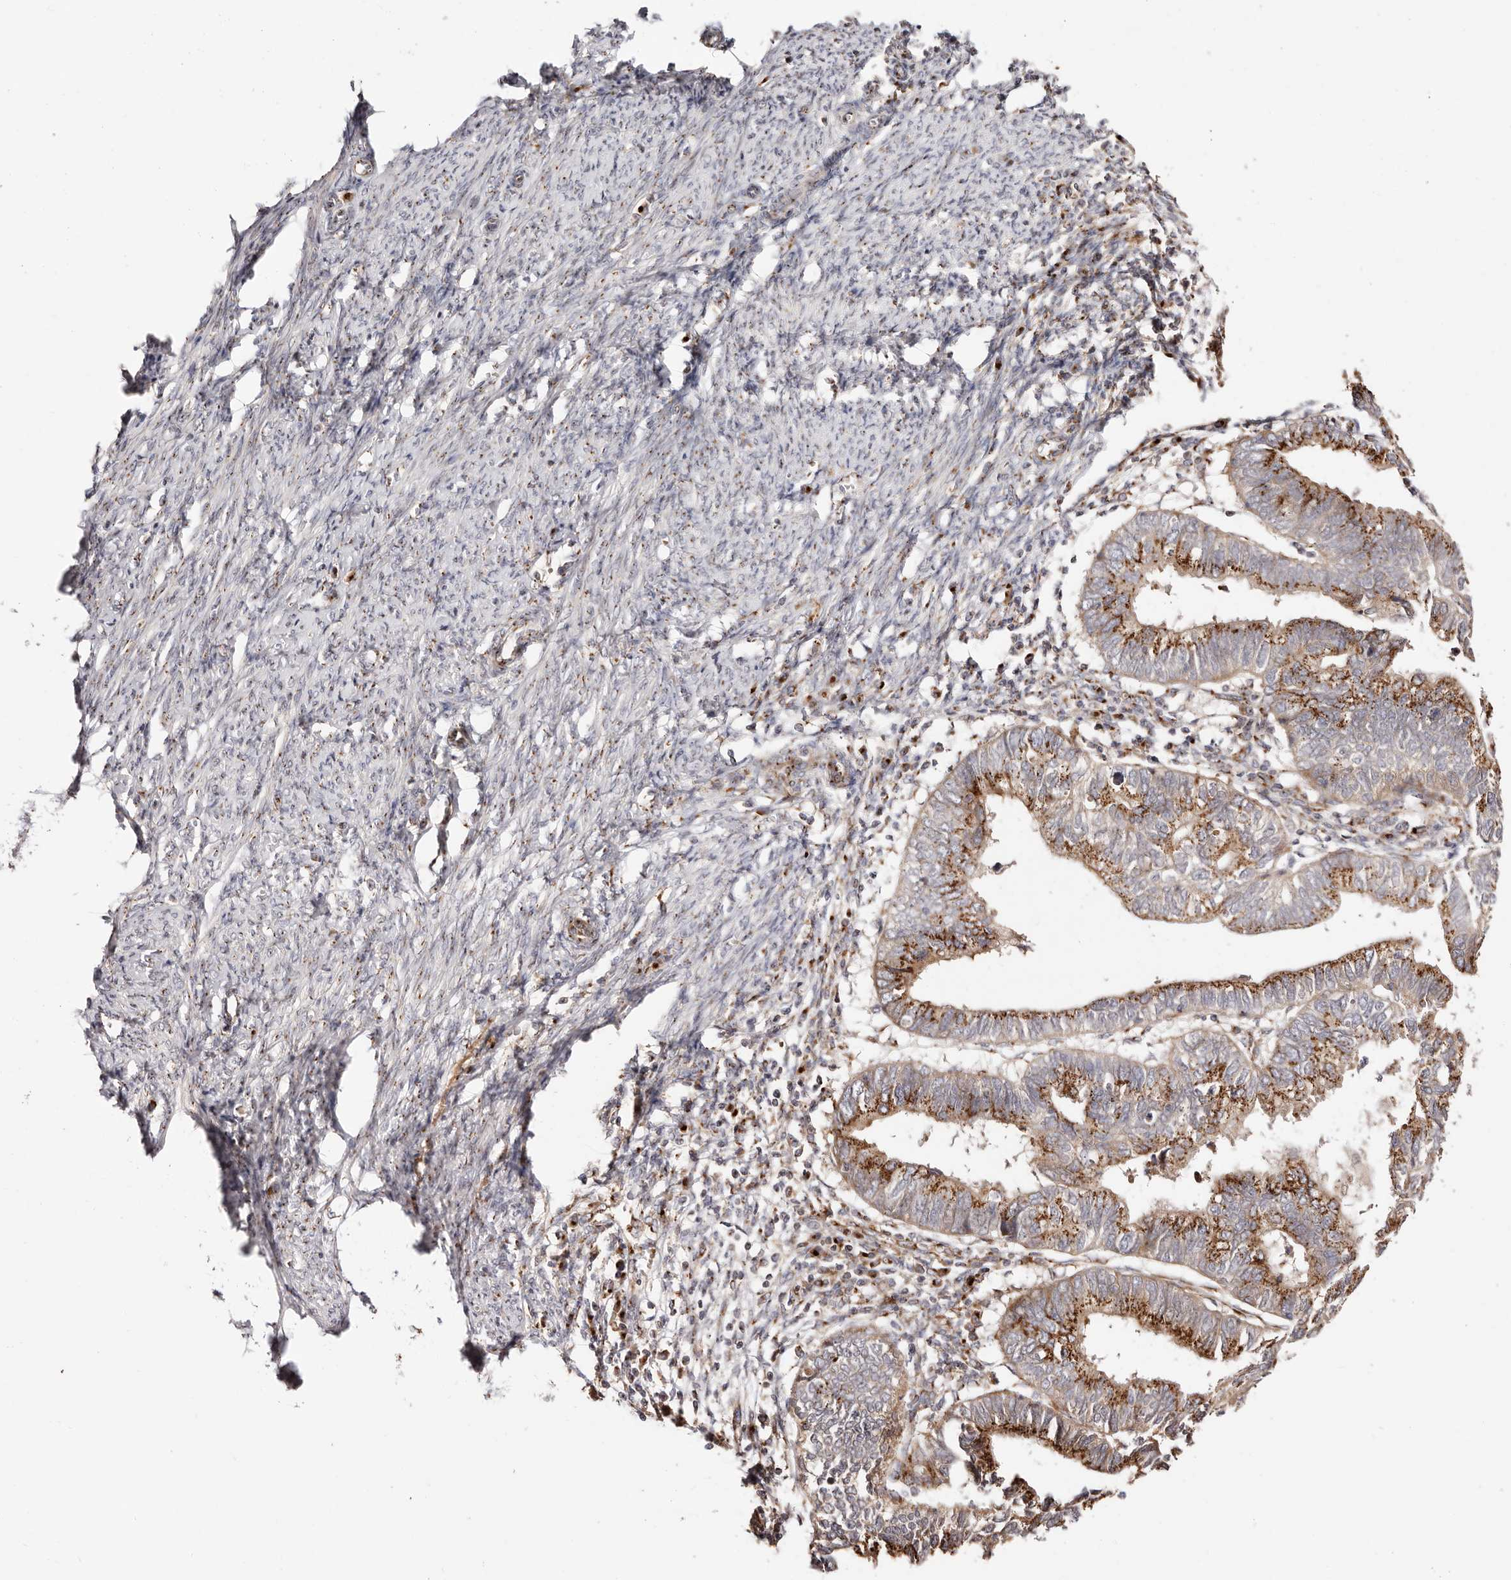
{"staining": {"intensity": "strong", "quantity": ">75%", "location": "cytoplasmic/membranous"}, "tissue": "endometrial cancer", "cell_type": "Tumor cells", "image_type": "cancer", "snomed": [{"axis": "morphology", "description": "Adenocarcinoma, NOS"}, {"axis": "topography", "description": "Uterus"}], "caption": "Tumor cells reveal high levels of strong cytoplasmic/membranous staining in approximately >75% of cells in human endometrial adenocarcinoma.", "gene": "MAPK6", "patient": {"sex": "female", "age": 77}}